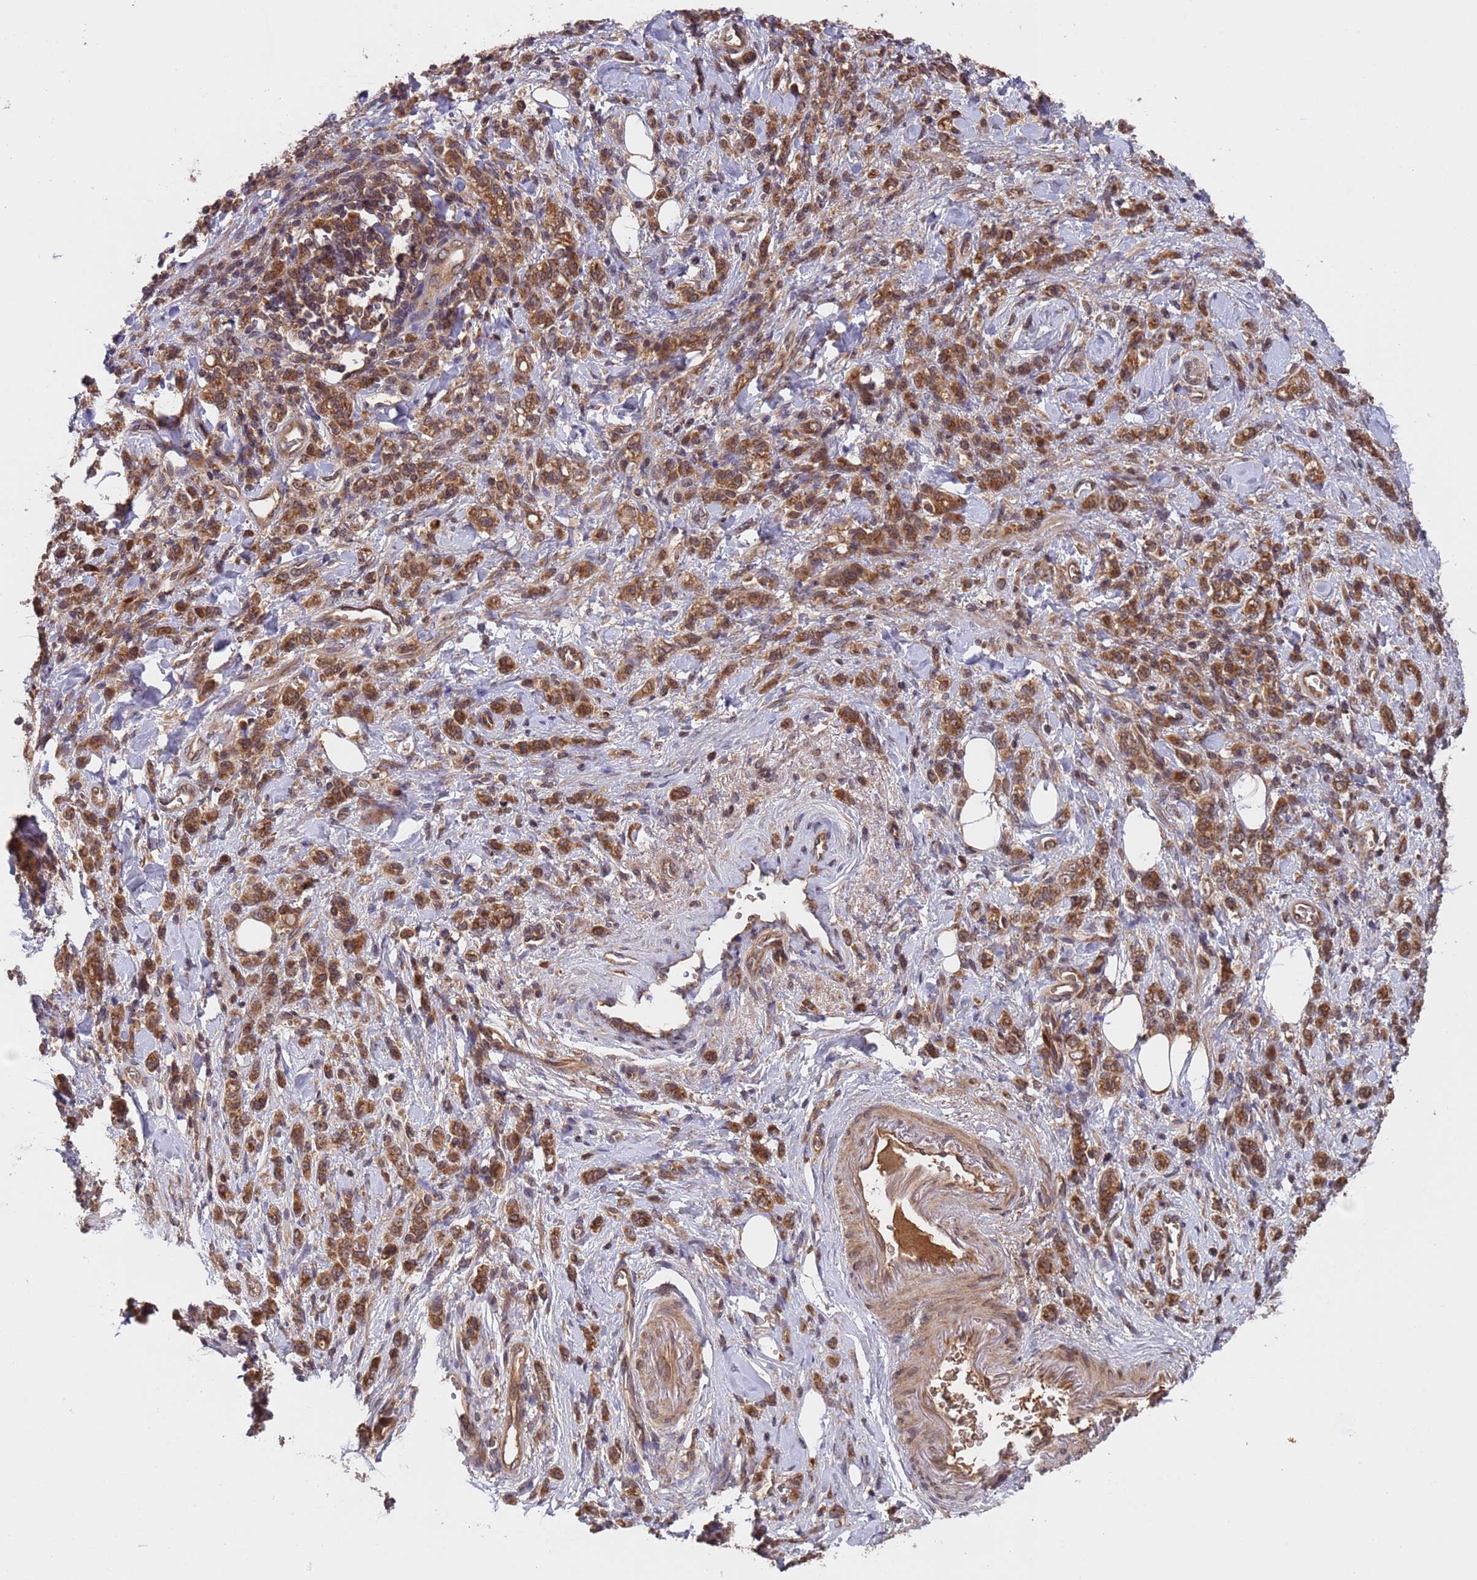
{"staining": {"intensity": "strong", "quantity": ">75%", "location": "cytoplasmic/membranous"}, "tissue": "stomach cancer", "cell_type": "Tumor cells", "image_type": "cancer", "snomed": [{"axis": "morphology", "description": "Adenocarcinoma, NOS"}, {"axis": "topography", "description": "Stomach"}], "caption": "Immunohistochemical staining of stomach adenocarcinoma reveals strong cytoplasmic/membranous protein expression in approximately >75% of tumor cells.", "gene": "ERI1", "patient": {"sex": "male", "age": 77}}